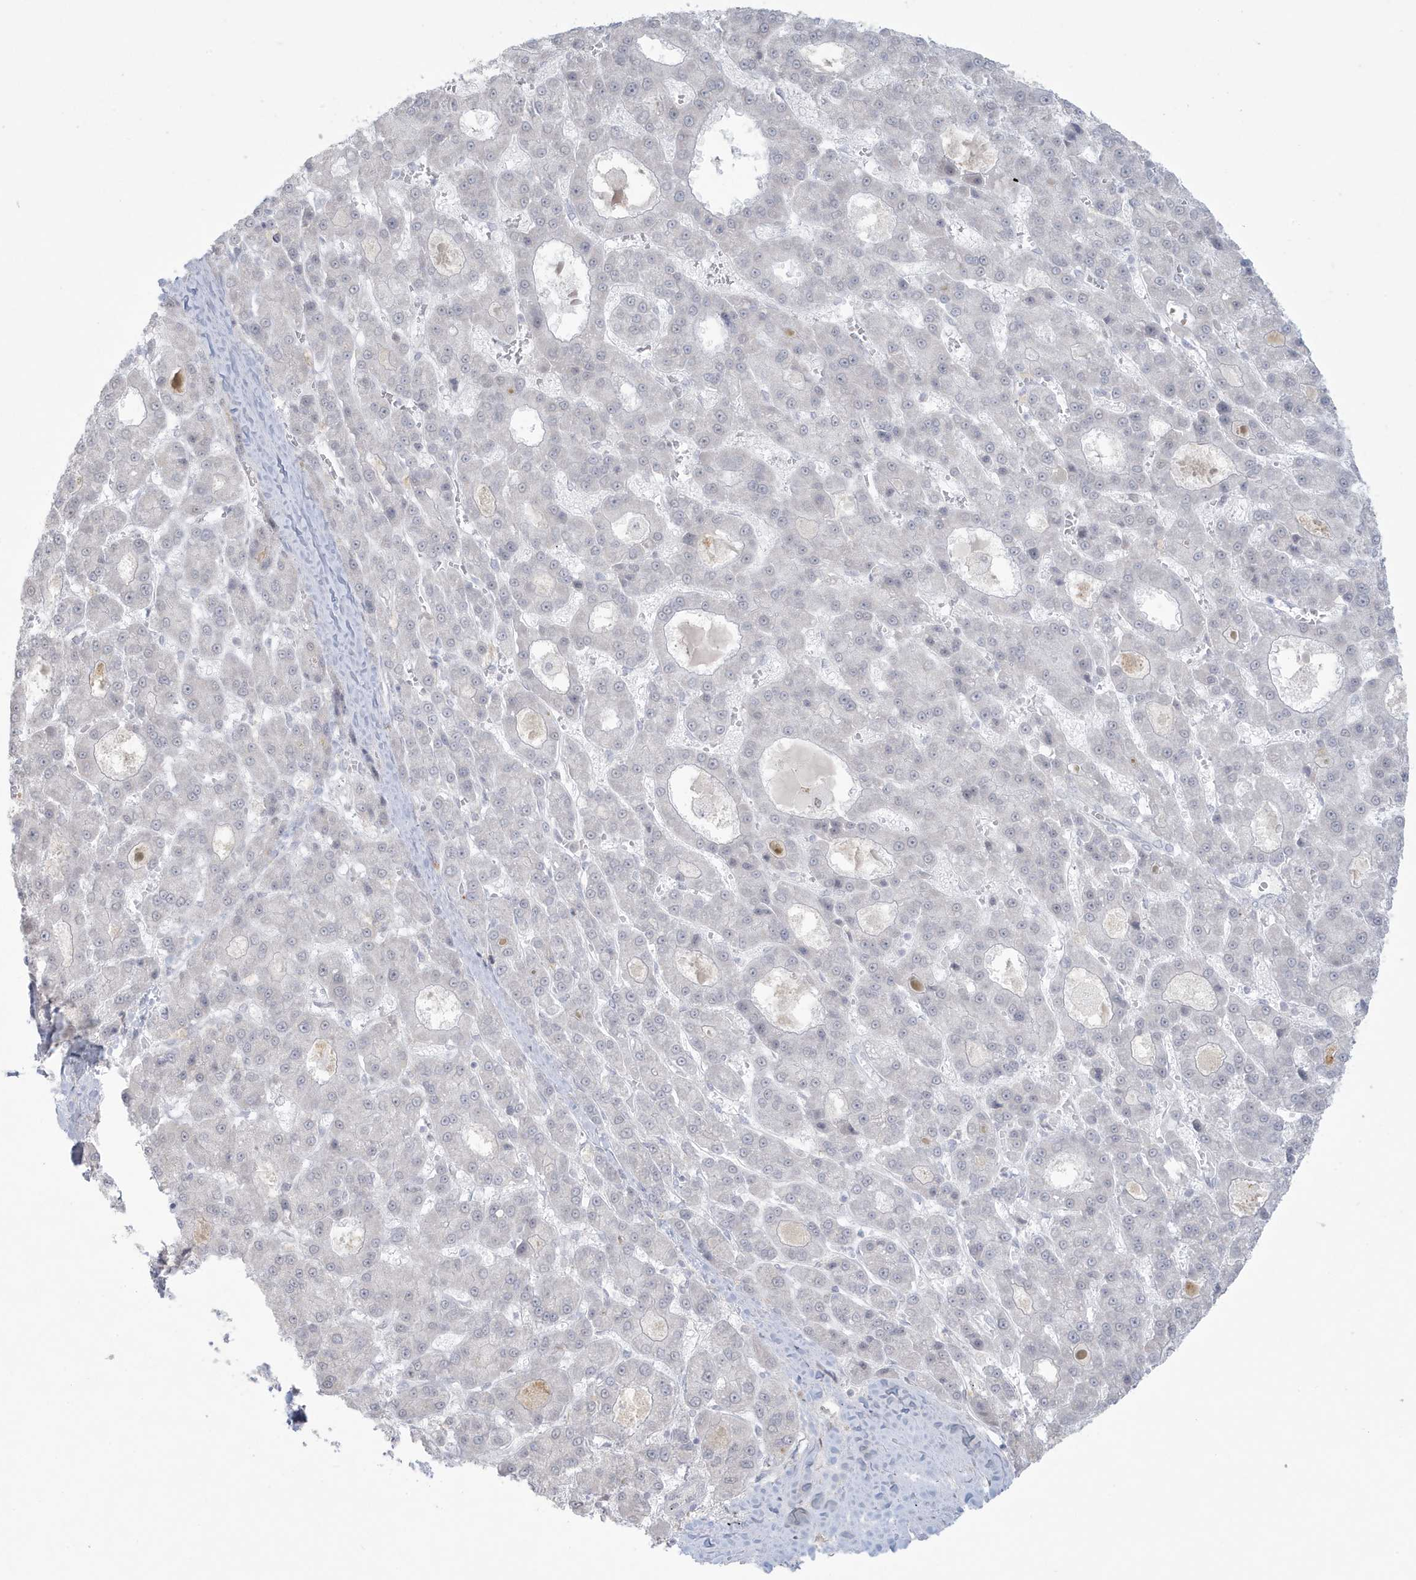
{"staining": {"intensity": "negative", "quantity": "none", "location": "none"}, "tissue": "liver cancer", "cell_type": "Tumor cells", "image_type": "cancer", "snomed": [{"axis": "morphology", "description": "Carcinoma, Hepatocellular, NOS"}, {"axis": "topography", "description": "Liver"}], "caption": "Immunohistochemistry histopathology image of human hepatocellular carcinoma (liver) stained for a protein (brown), which displays no expression in tumor cells.", "gene": "HERC6", "patient": {"sex": "male", "age": 70}}